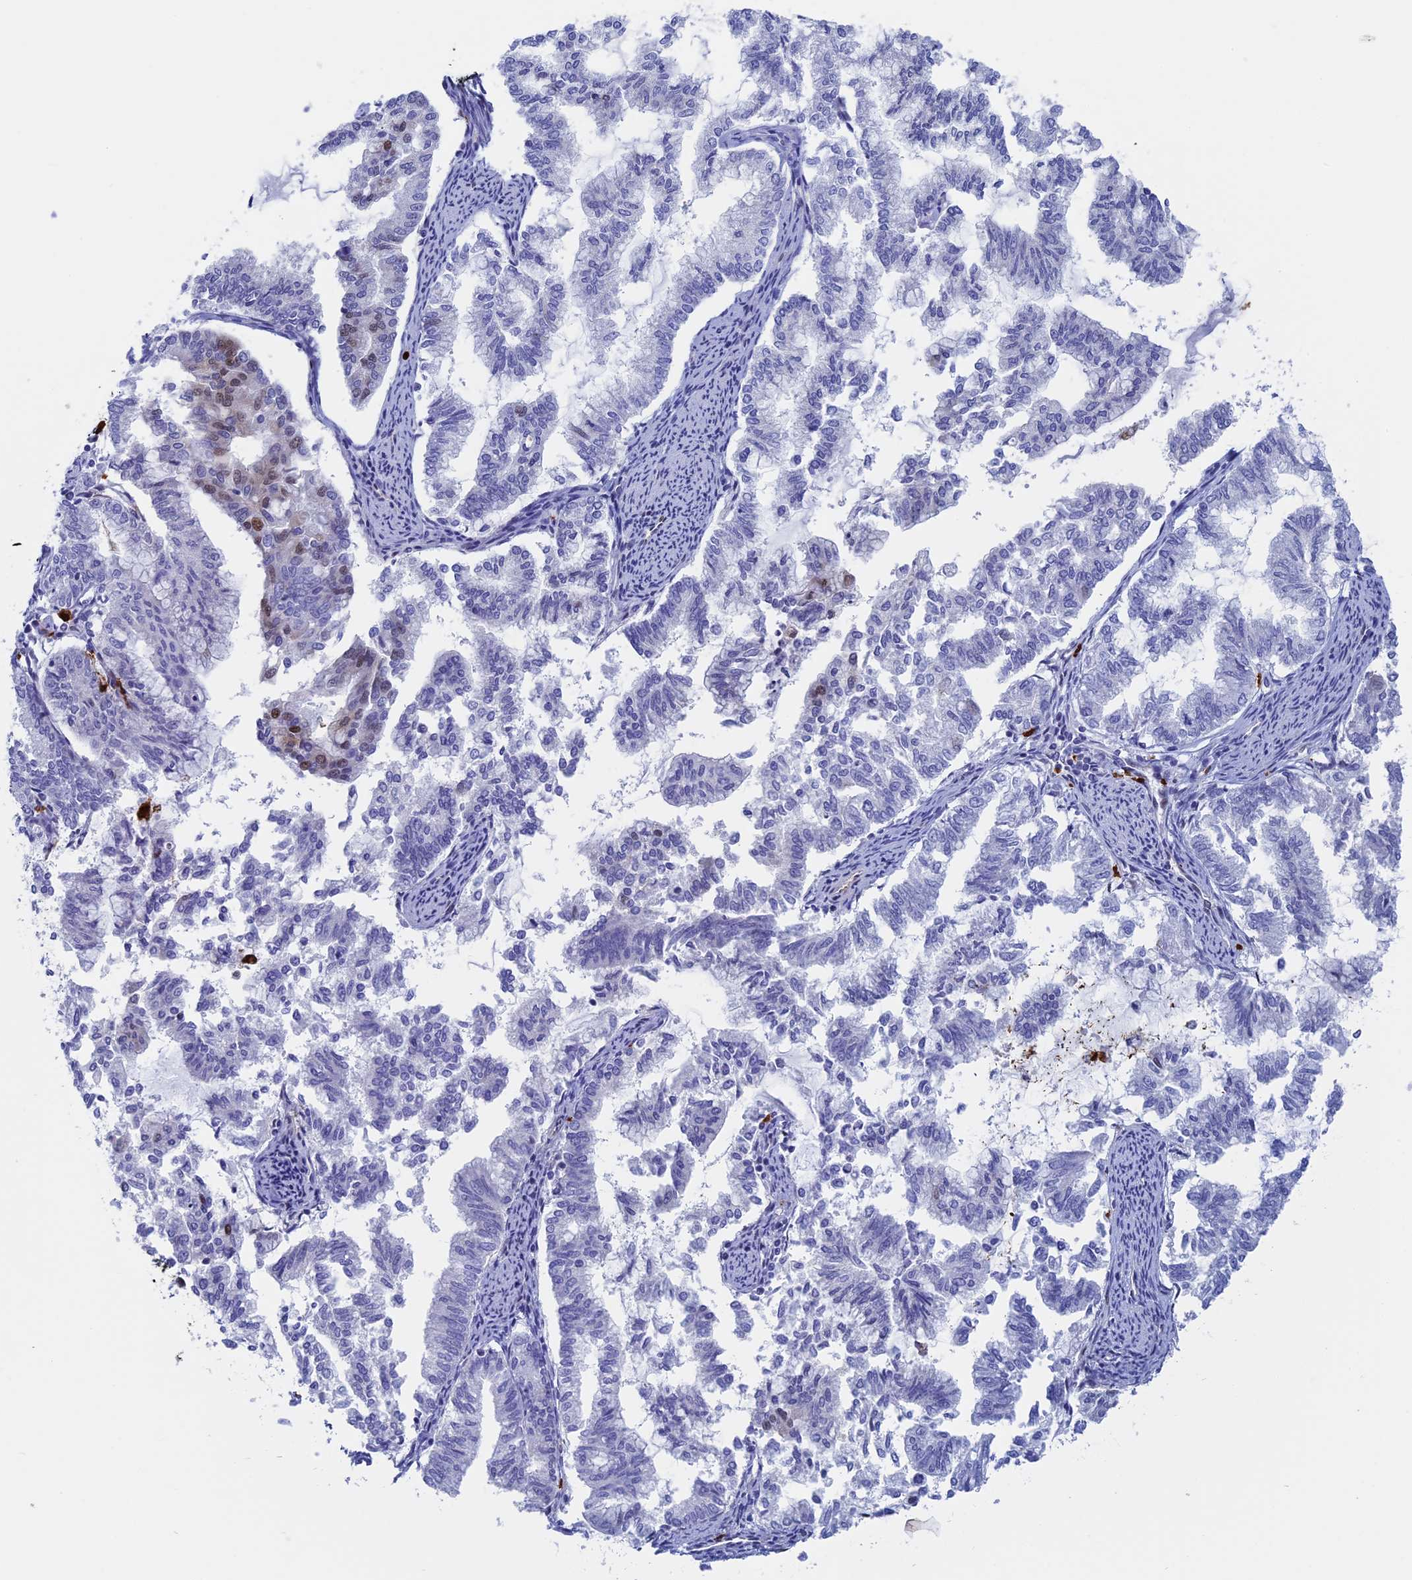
{"staining": {"intensity": "negative", "quantity": "none", "location": "none"}, "tissue": "endometrial cancer", "cell_type": "Tumor cells", "image_type": "cancer", "snomed": [{"axis": "morphology", "description": "Adenocarcinoma, NOS"}, {"axis": "topography", "description": "Endometrium"}], "caption": "IHC photomicrograph of neoplastic tissue: adenocarcinoma (endometrial) stained with DAB (3,3'-diaminobenzidine) reveals no significant protein positivity in tumor cells.", "gene": "SLC26A1", "patient": {"sex": "female", "age": 79}}